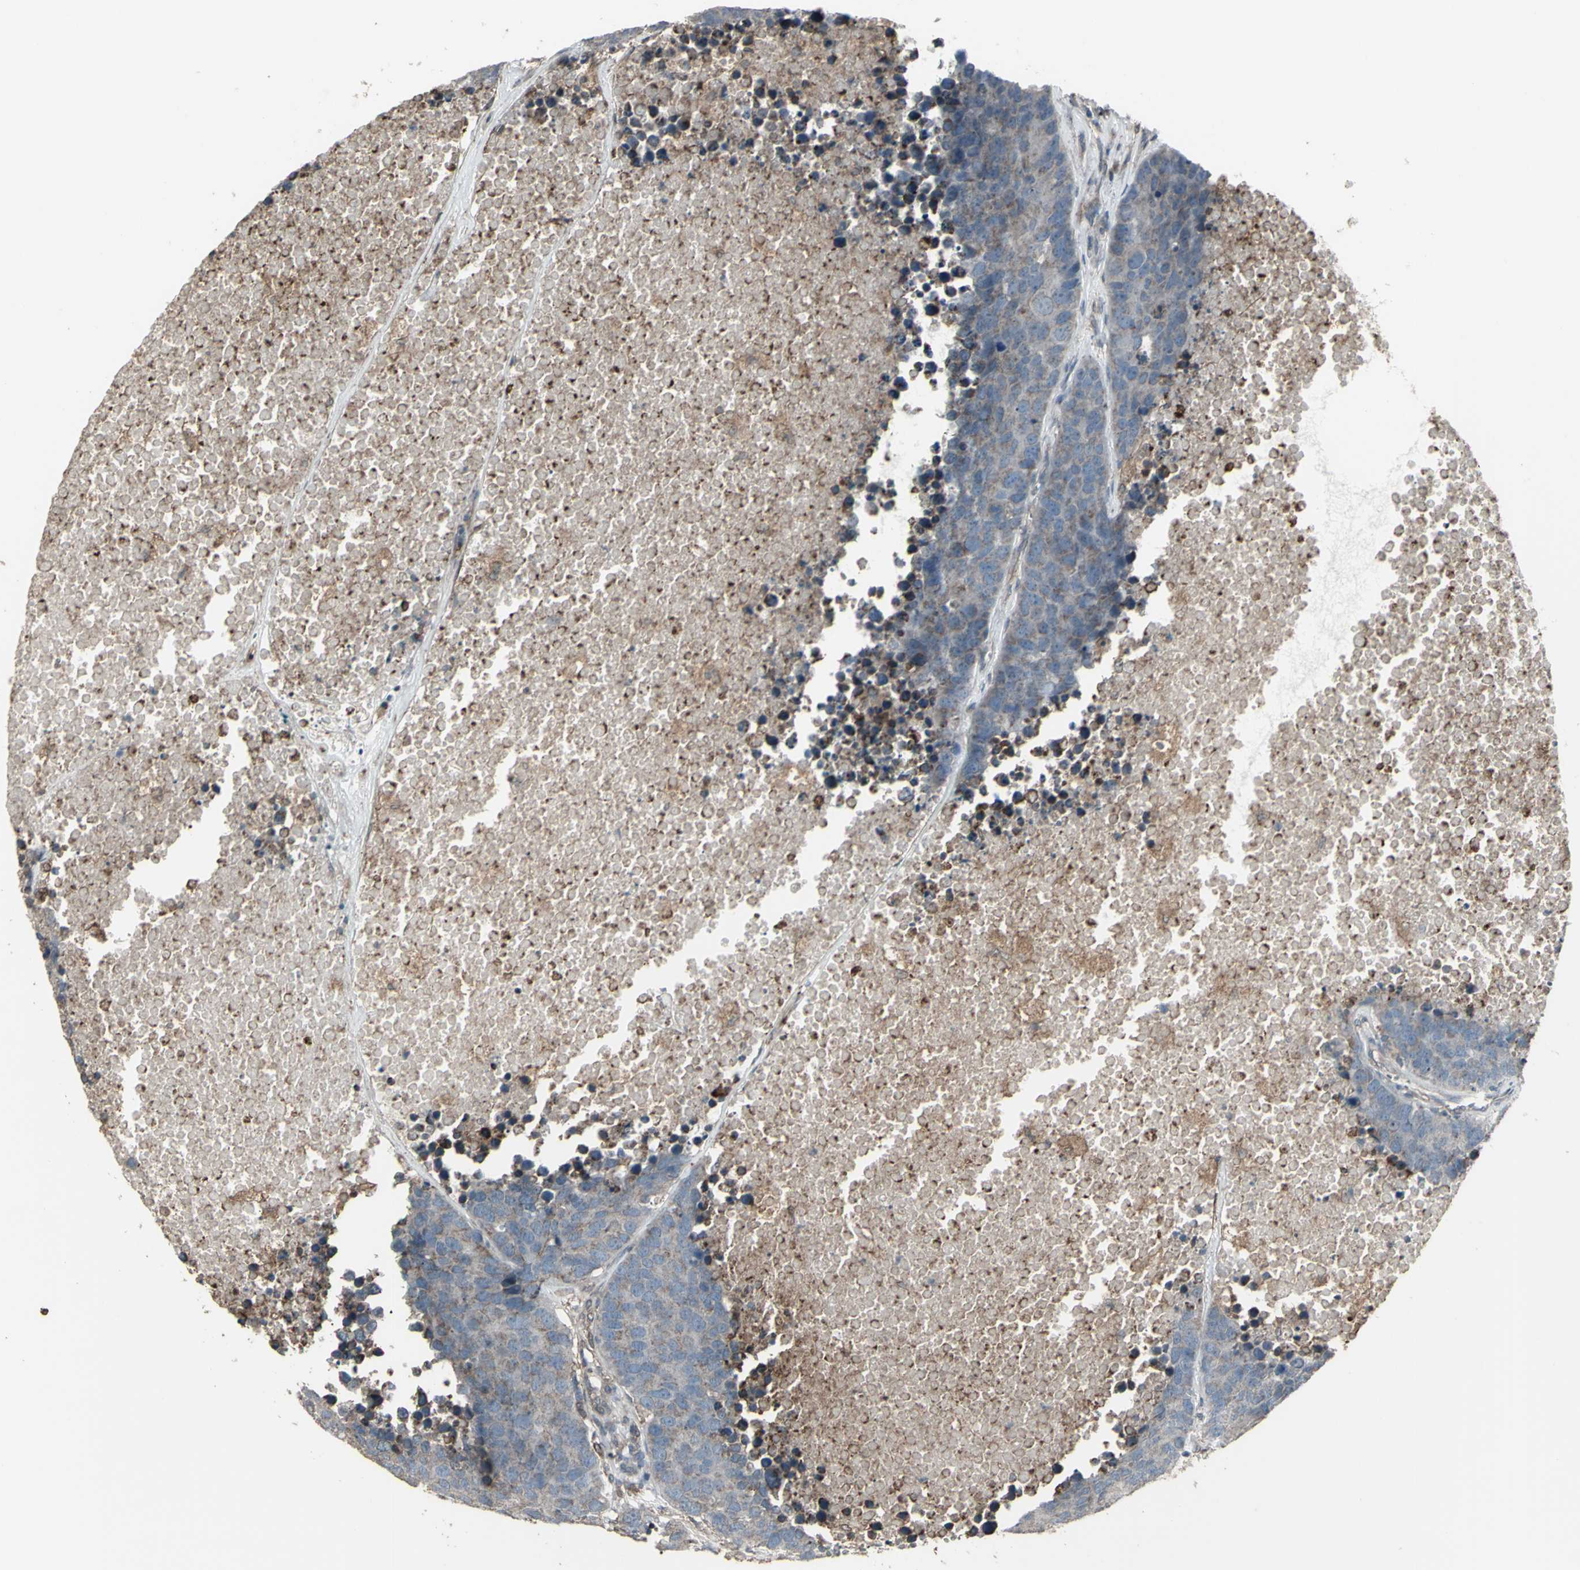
{"staining": {"intensity": "negative", "quantity": "none", "location": "none"}, "tissue": "carcinoid", "cell_type": "Tumor cells", "image_type": "cancer", "snomed": [{"axis": "morphology", "description": "Carcinoid, malignant, NOS"}, {"axis": "topography", "description": "Lung"}], "caption": "DAB (3,3'-diaminobenzidine) immunohistochemical staining of human carcinoid shows no significant positivity in tumor cells. (DAB (3,3'-diaminobenzidine) immunohistochemistry (IHC) with hematoxylin counter stain).", "gene": "SMO", "patient": {"sex": "male", "age": 60}}